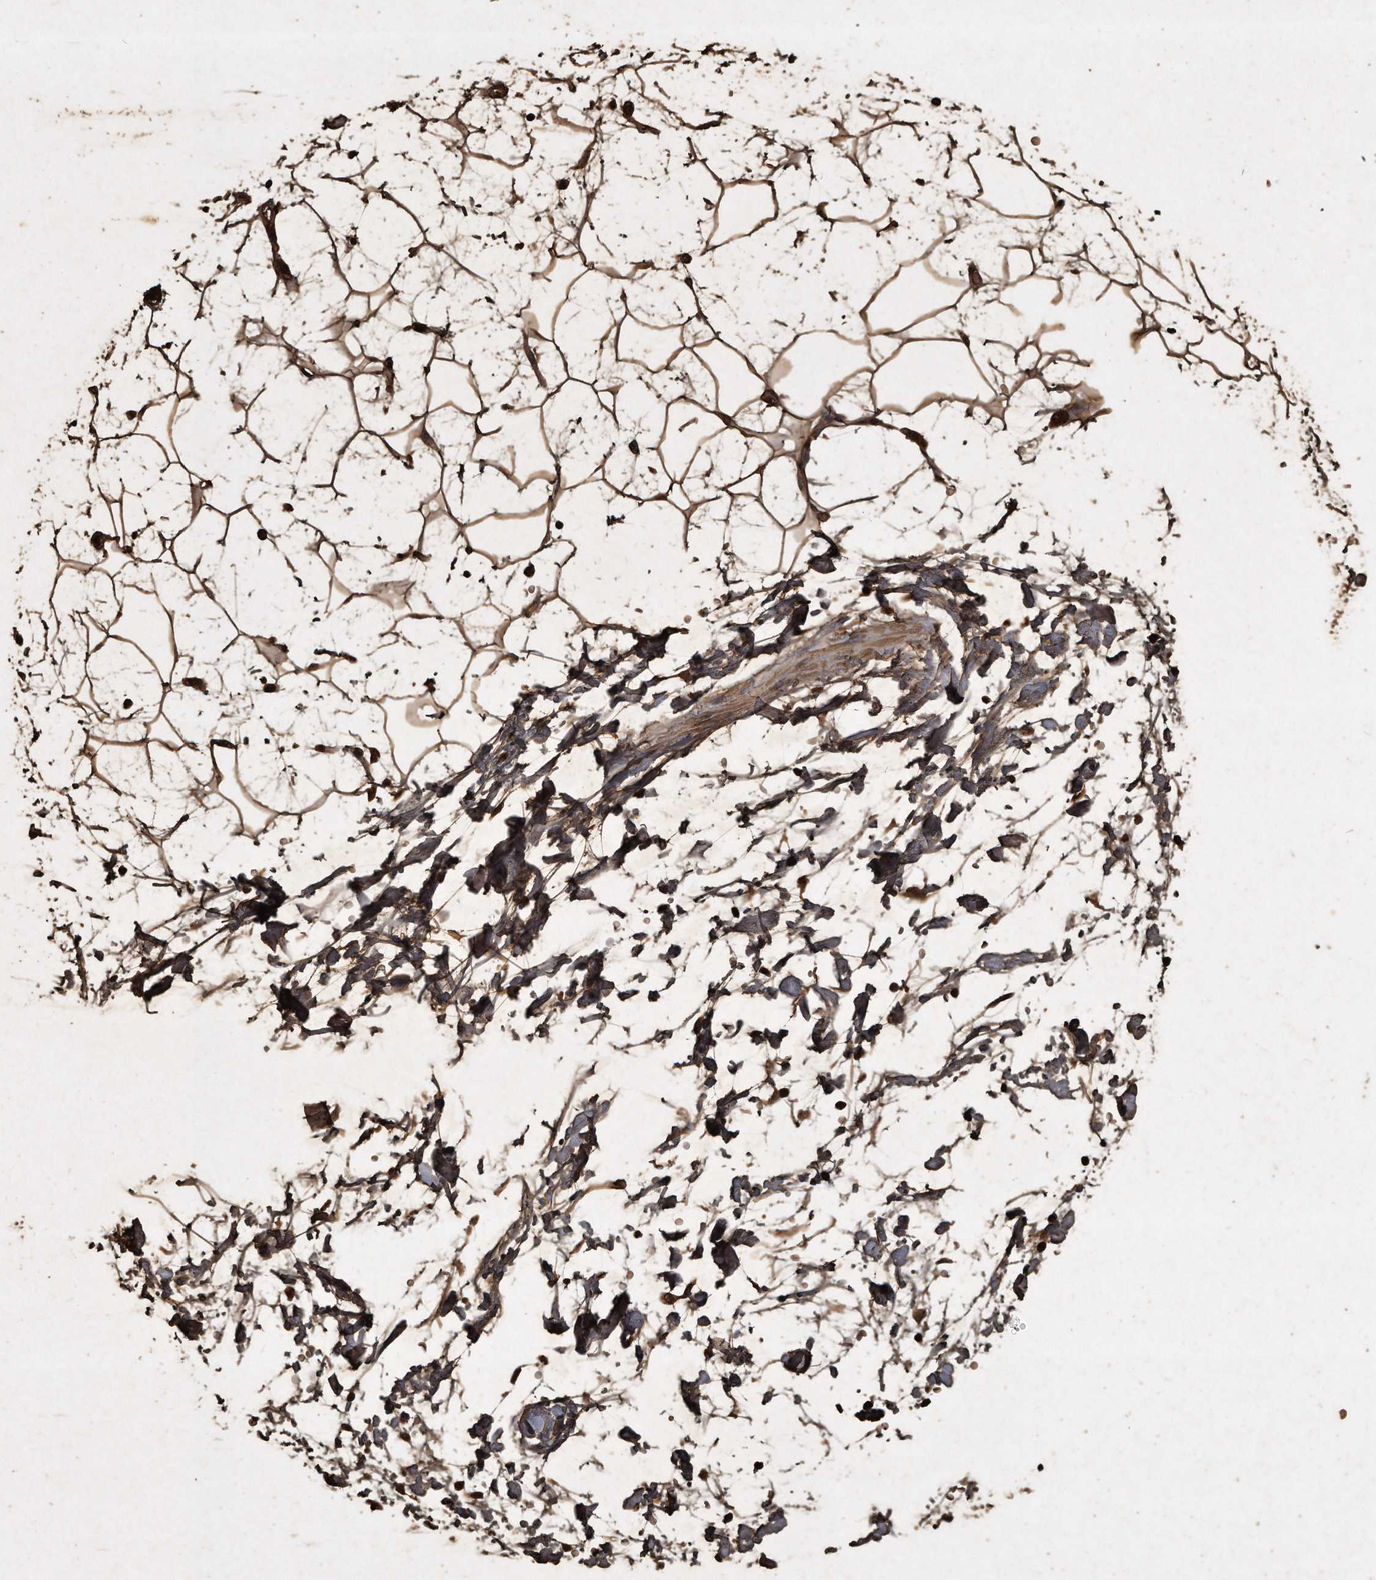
{"staining": {"intensity": "strong", "quantity": ">75%", "location": "cytoplasmic/membranous,nuclear"}, "tissue": "adipose tissue", "cell_type": "Adipocytes", "image_type": "normal", "snomed": [{"axis": "morphology", "description": "Normal tissue, NOS"}, {"axis": "topography", "description": "Soft tissue"}], "caption": "Immunohistochemical staining of normal human adipose tissue shows strong cytoplasmic/membranous,nuclear protein expression in approximately >75% of adipocytes.", "gene": "CFLAR", "patient": {"sex": "male", "age": 72}}